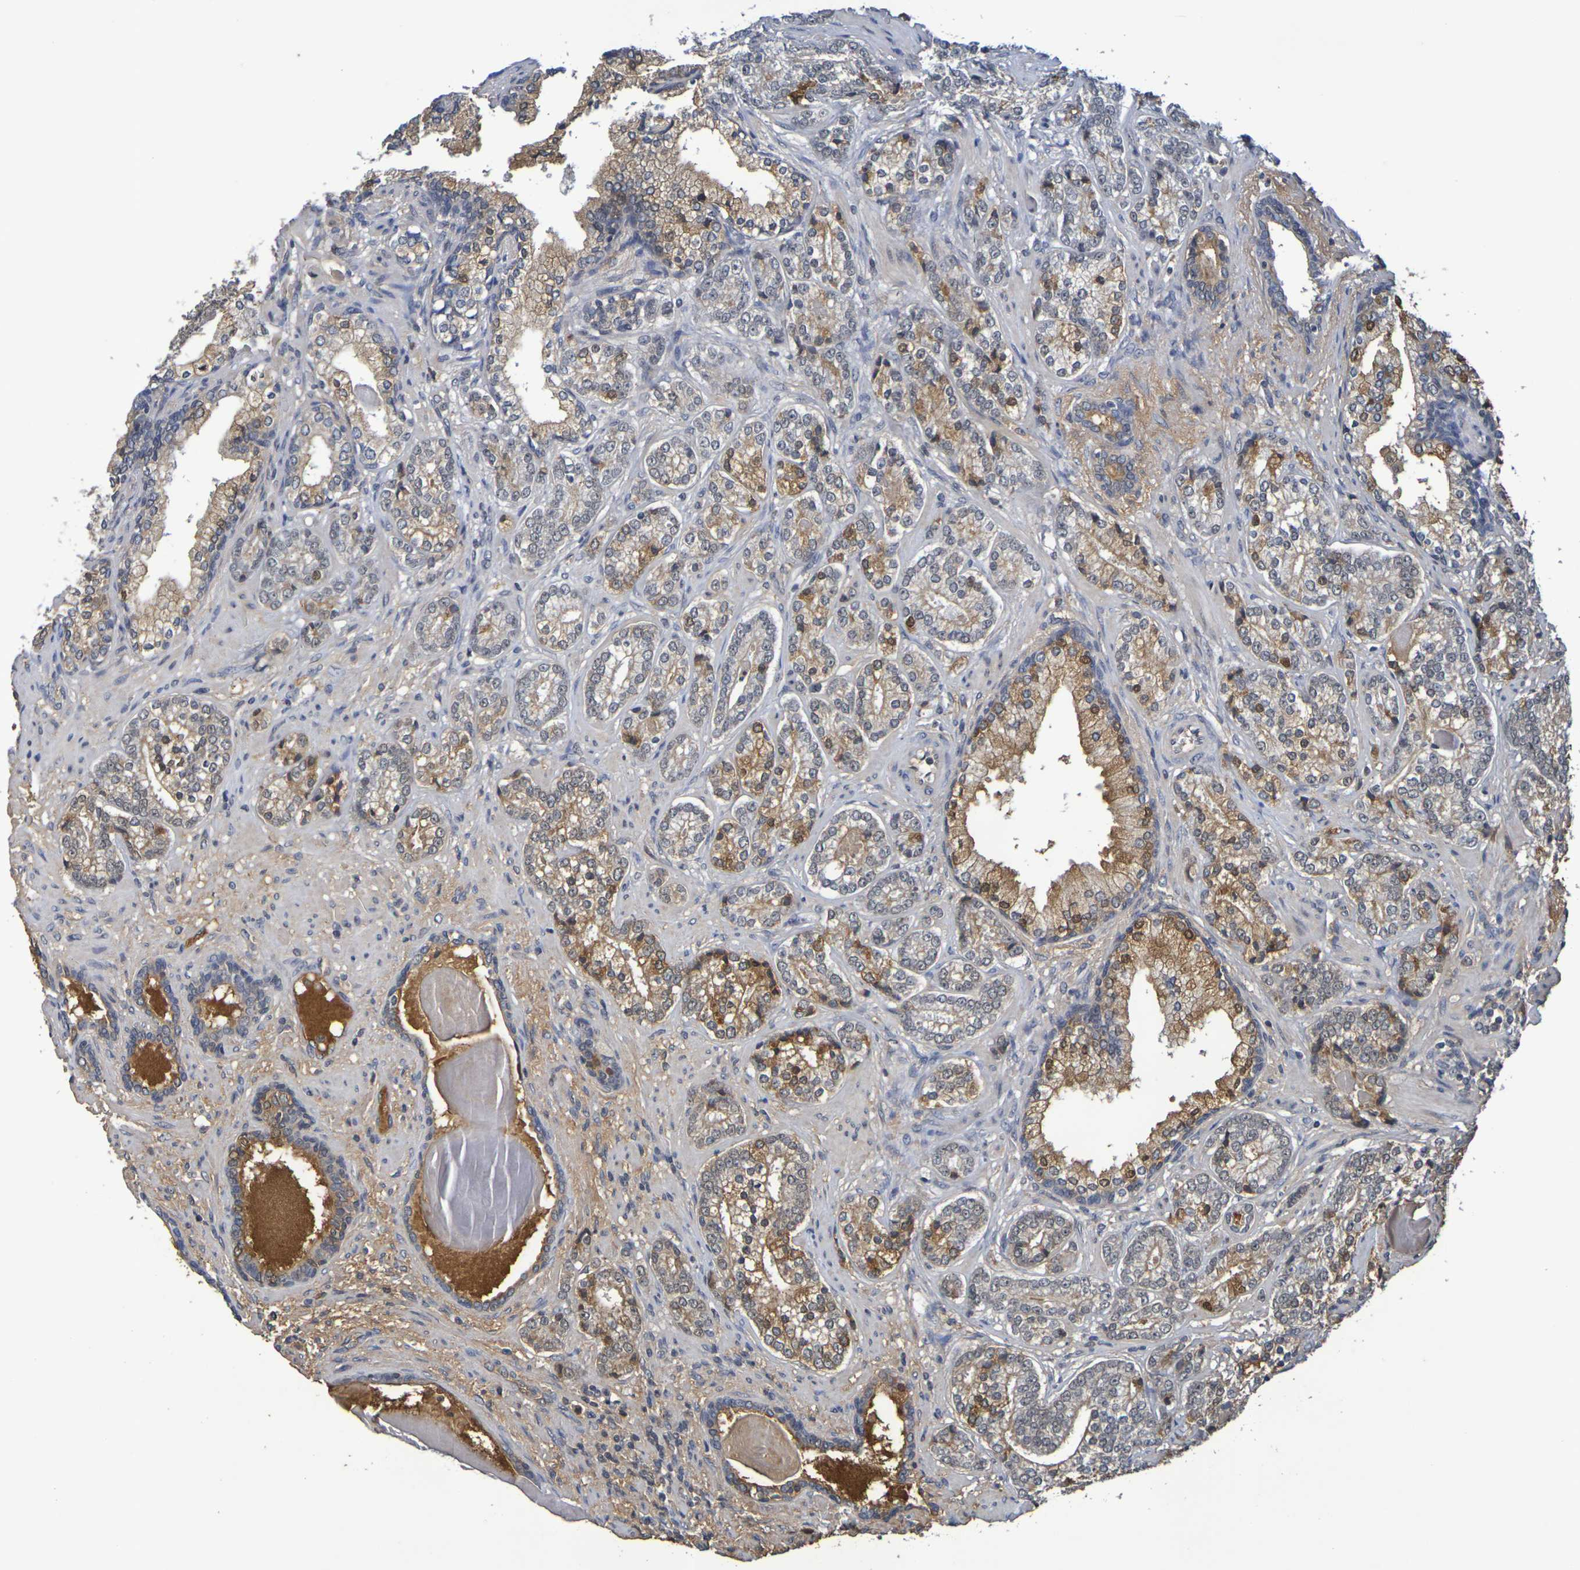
{"staining": {"intensity": "moderate", "quantity": ">75%", "location": "cytoplasmic/membranous"}, "tissue": "prostate cancer", "cell_type": "Tumor cells", "image_type": "cancer", "snomed": [{"axis": "morphology", "description": "Adenocarcinoma, High grade"}, {"axis": "topography", "description": "Prostate"}], "caption": "Immunohistochemical staining of human prostate cancer (adenocarcinoma (high-grade)) displays moderate cytoplasmic/membranous protein expression in about >75% of tumor cells.", "gene": "TERF2", "patient": {"sex": "male", "age": 61}}